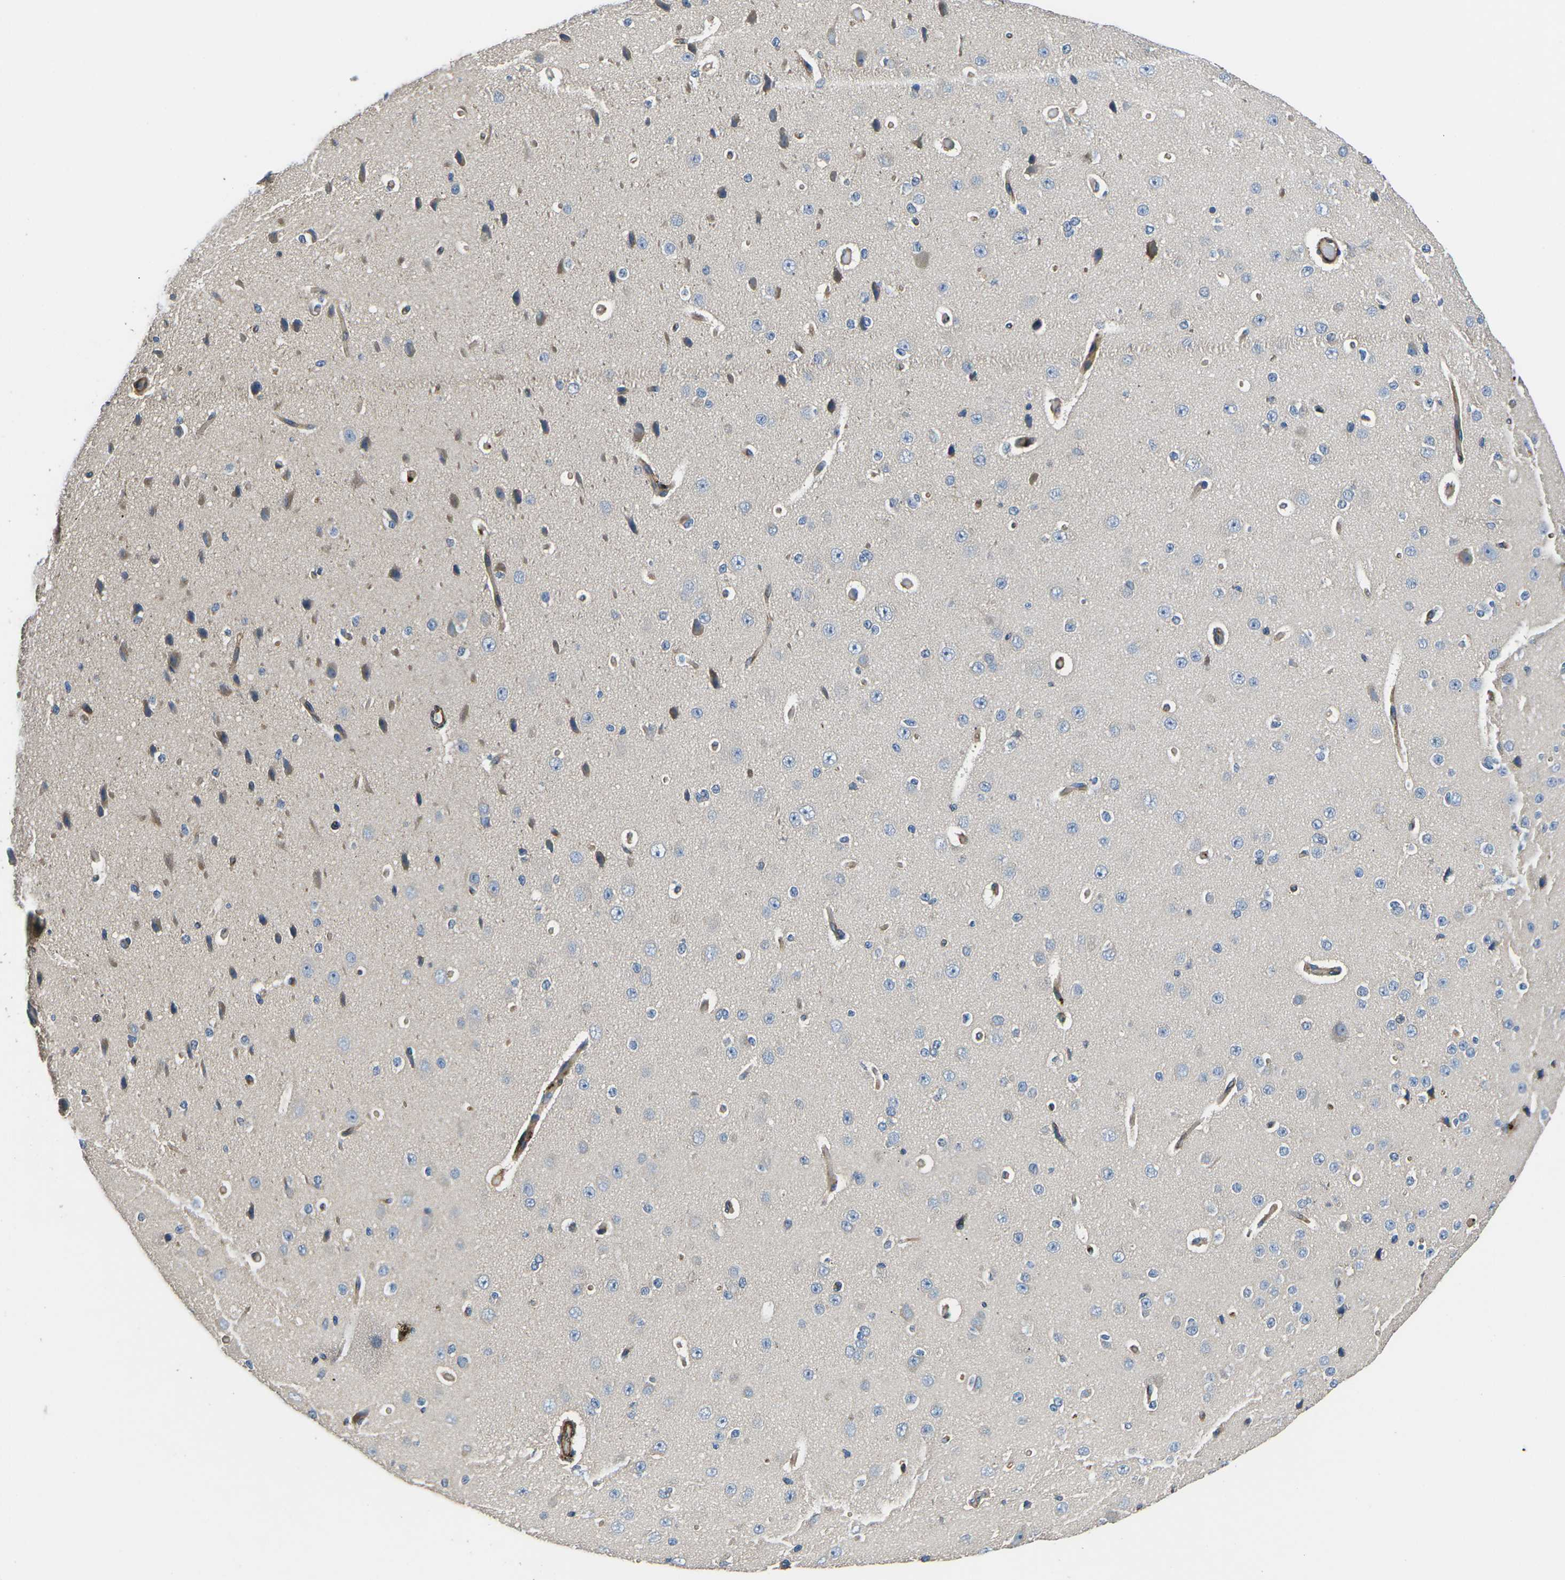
{"staining": {"intensity": "weak", "quantity": ">75%", "location": "cytoplasmic/membranous"}, "tissue": "cerebral cortex", "cell_type": "Endothelial cells", "image_type": "normal", "snomed": [{"axis": "morphology", "description": "Normal tissue, NOS"}, {"axis": "morphology", "description": "Developmental malformation"}, {"axis": "topography", "description": "Cerebral cortex"}], "caption": "Immunohistochemistry (IHC) (DAB) staining of unremarkable human cerebral cortex exhibits weak cytoplasmic/membranous protein staining in about >75% of endothelial cells. (DAB IHC with brightfield microscopy, high magnification).", "gene": "KCNJ15", "patient": {"sex": "female", "age": 30}}